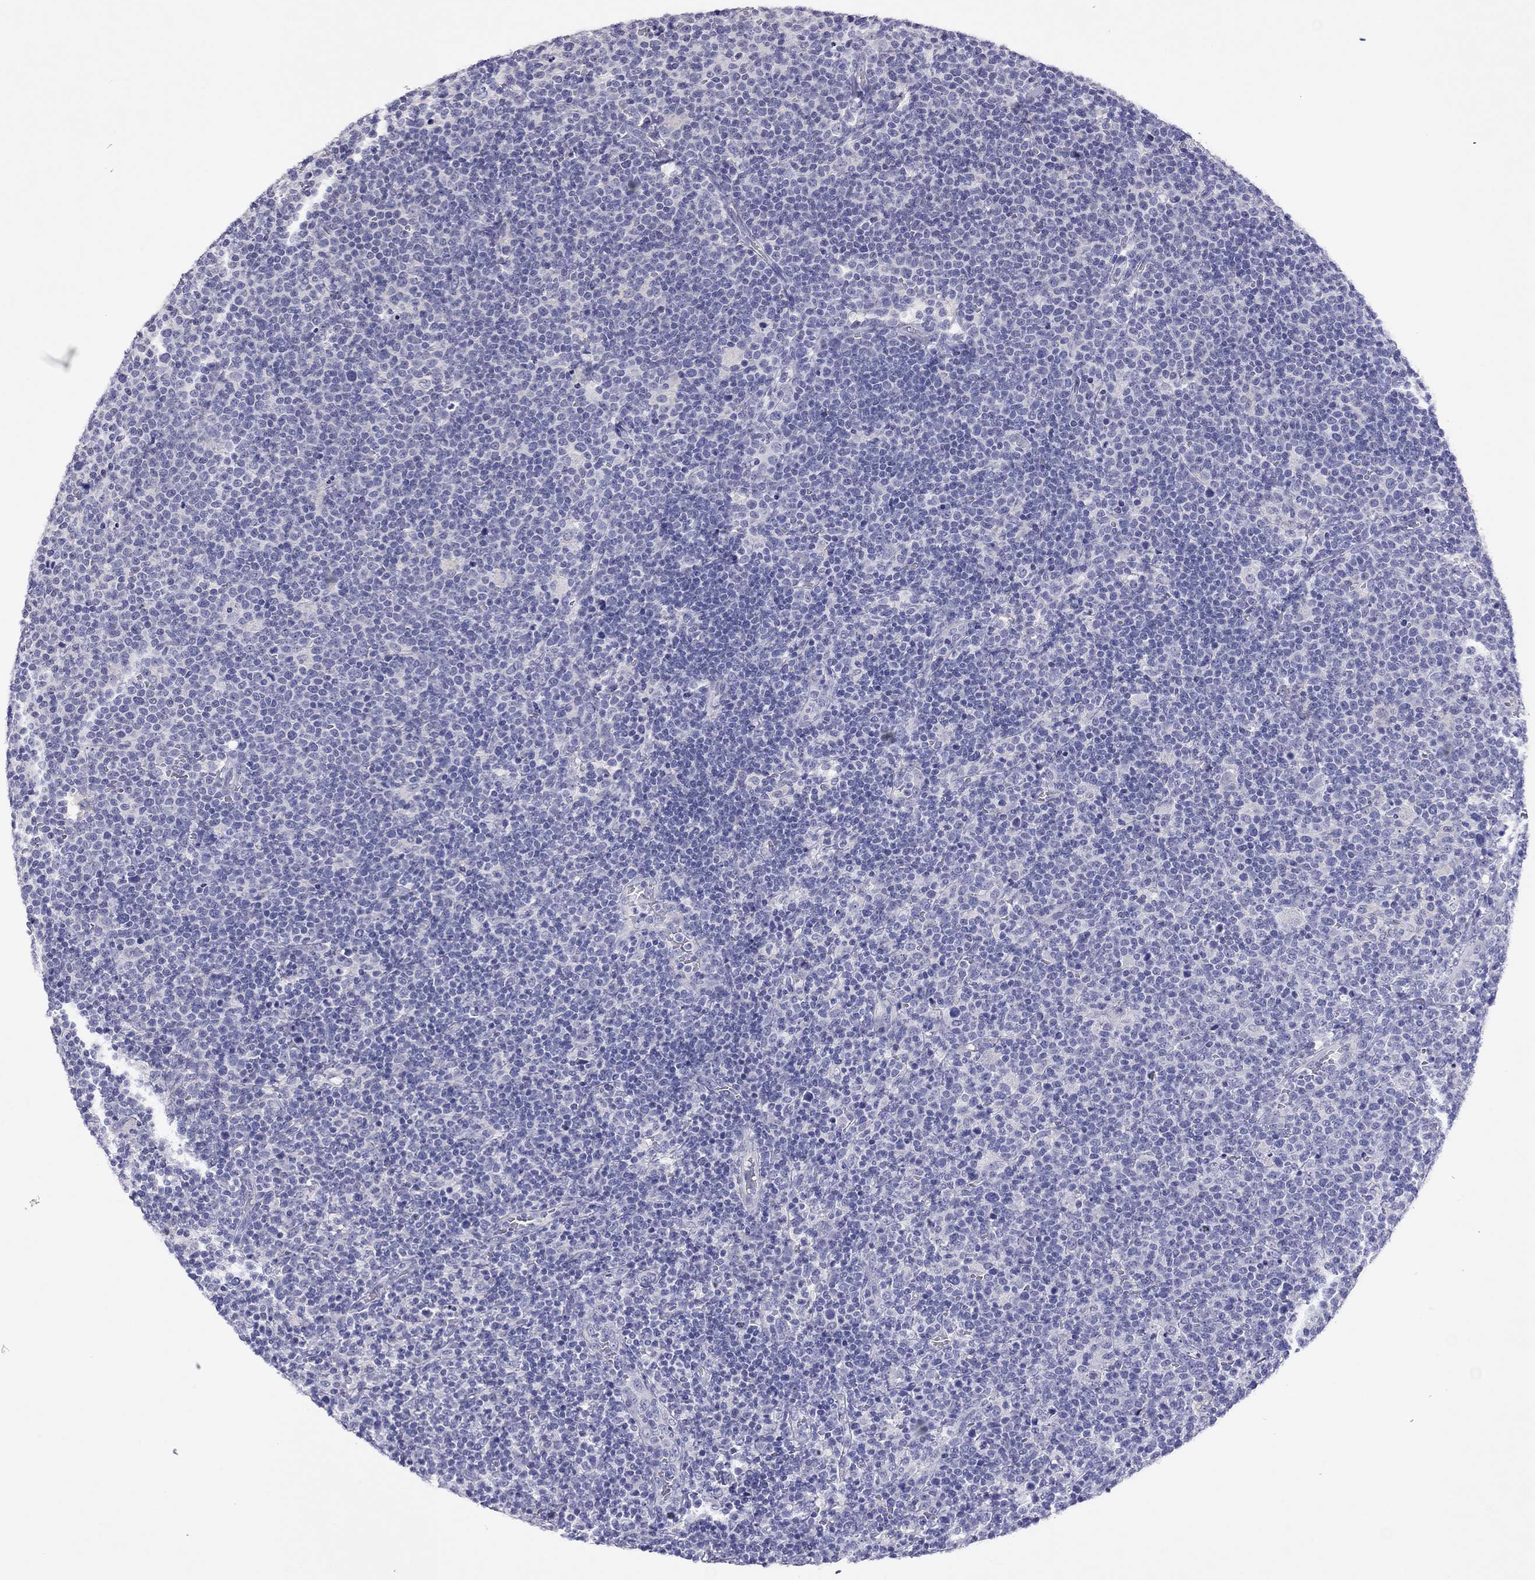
{"staining": {"intensity": "negative", "quantity": "none", "location": "none"}, "tissue": "lymphoma", "cell_type": "Tumor cells", "image_type": "cancer", "snomed": [{"axis": "morphology", "description": "Malignant lymphoma, non-Hodgkin's type, High grade"}, {"axis": "topography", "description": "Lymph node"}], "caption": "High power microscopy image of an IHC histopathology image of high-grade malignant lymphoma, non-Hodgkin's type, revealing no significant positivity in tumor cells. The staining was performed using DAB to visualize the protein expression in brown, while the nuclei were stained in blue with hematoxylin (Magnification: 20x).", "gene": "CAPNS2", "patient": {"sex": "male", "age": 61}}